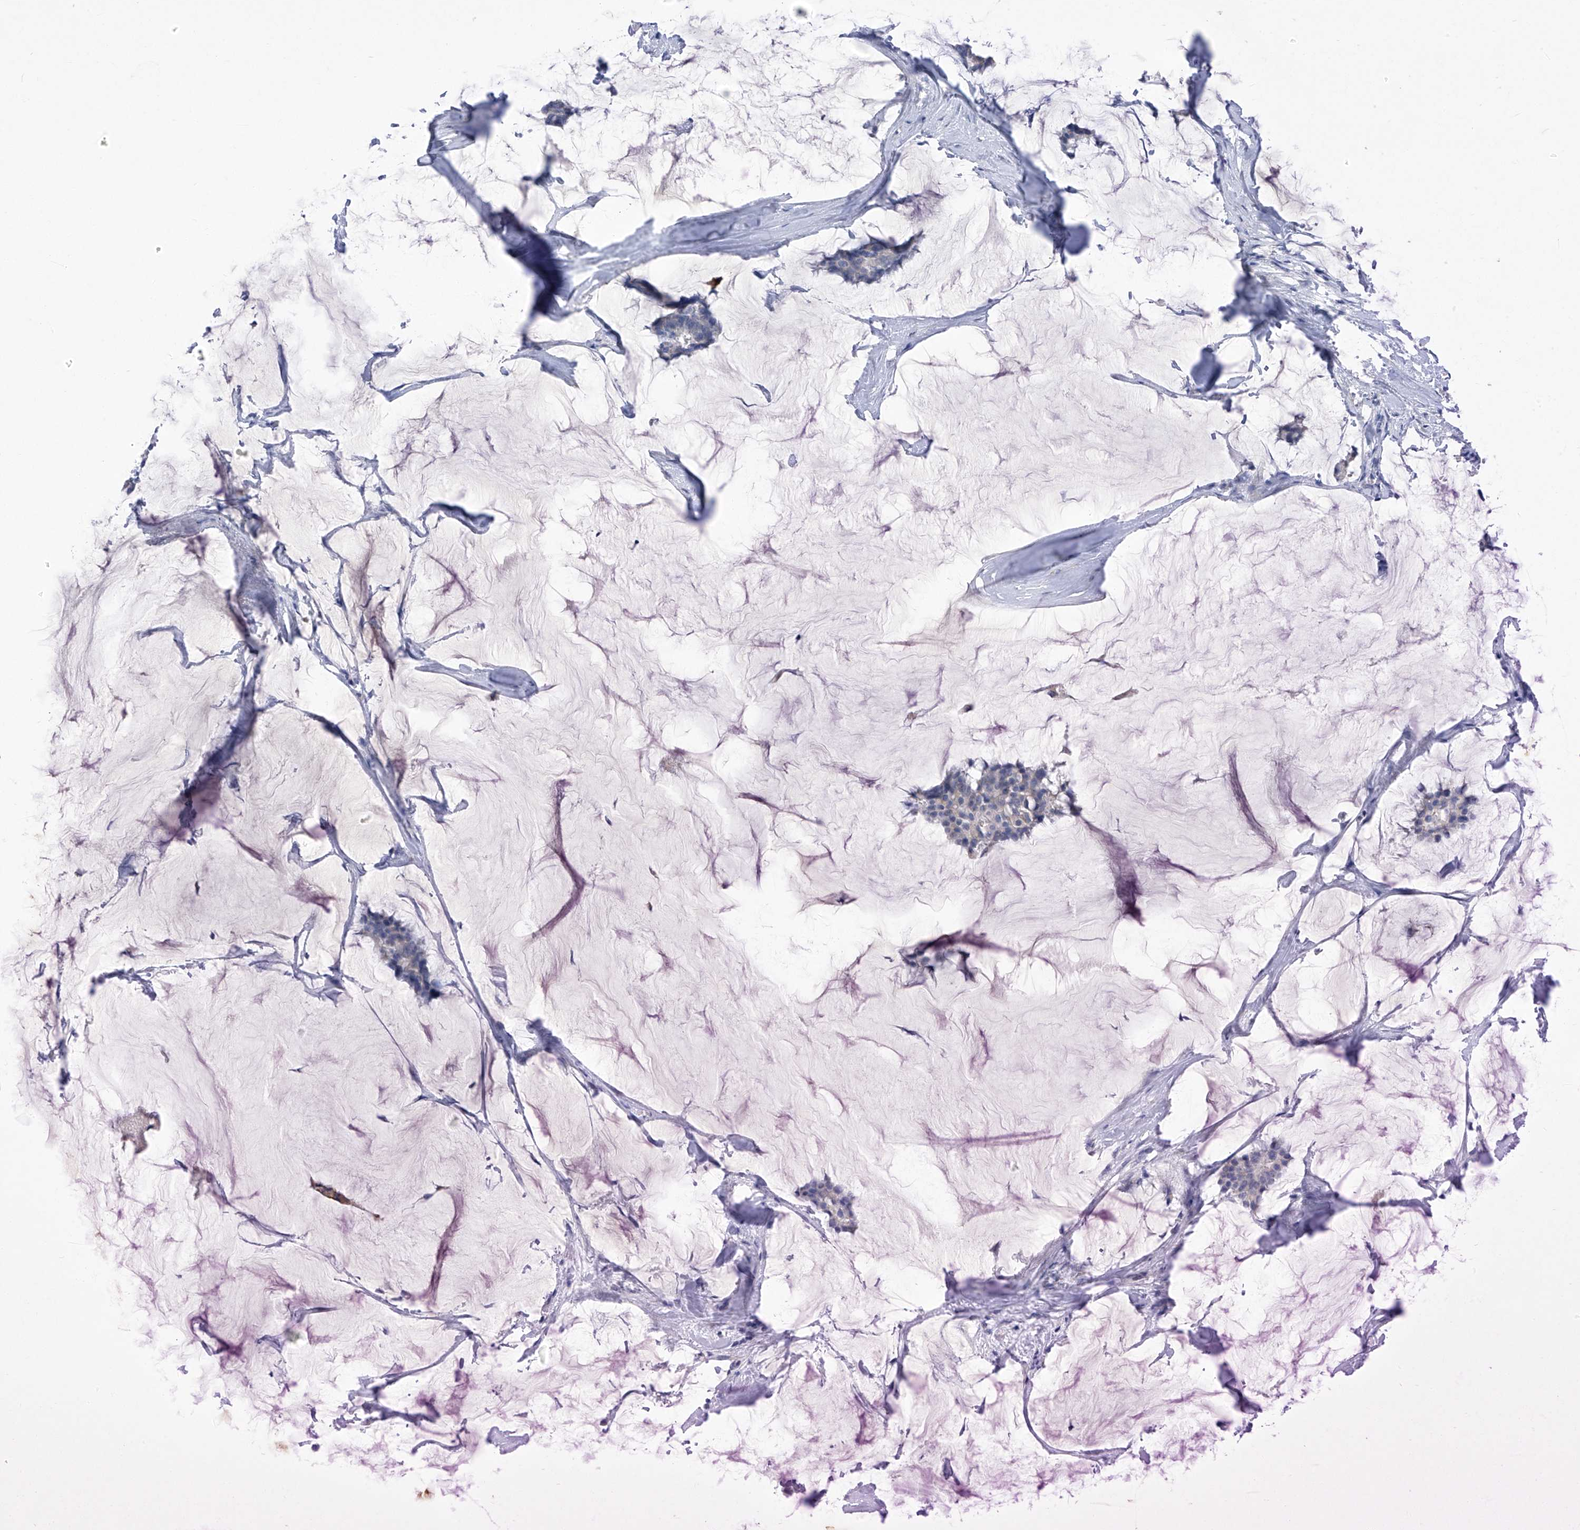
{"staining": {"intensity": "negative", "quantity": "none", "location": "none"}, "tissue": "breast cancer", "cell_type": "Tumor cells", "image_type": "cancer", "snomed": [{"axis": "morphology", "description": "Duct carcinoma"}, {"axis": "topography", "description": "Breast"}], "caption": "Breast cancer stained for a protein using immunohistochemistry shows no expression tumor cells.", "gene": "SLCO4A1", "patient": {"sex": "female", "age": 93}}